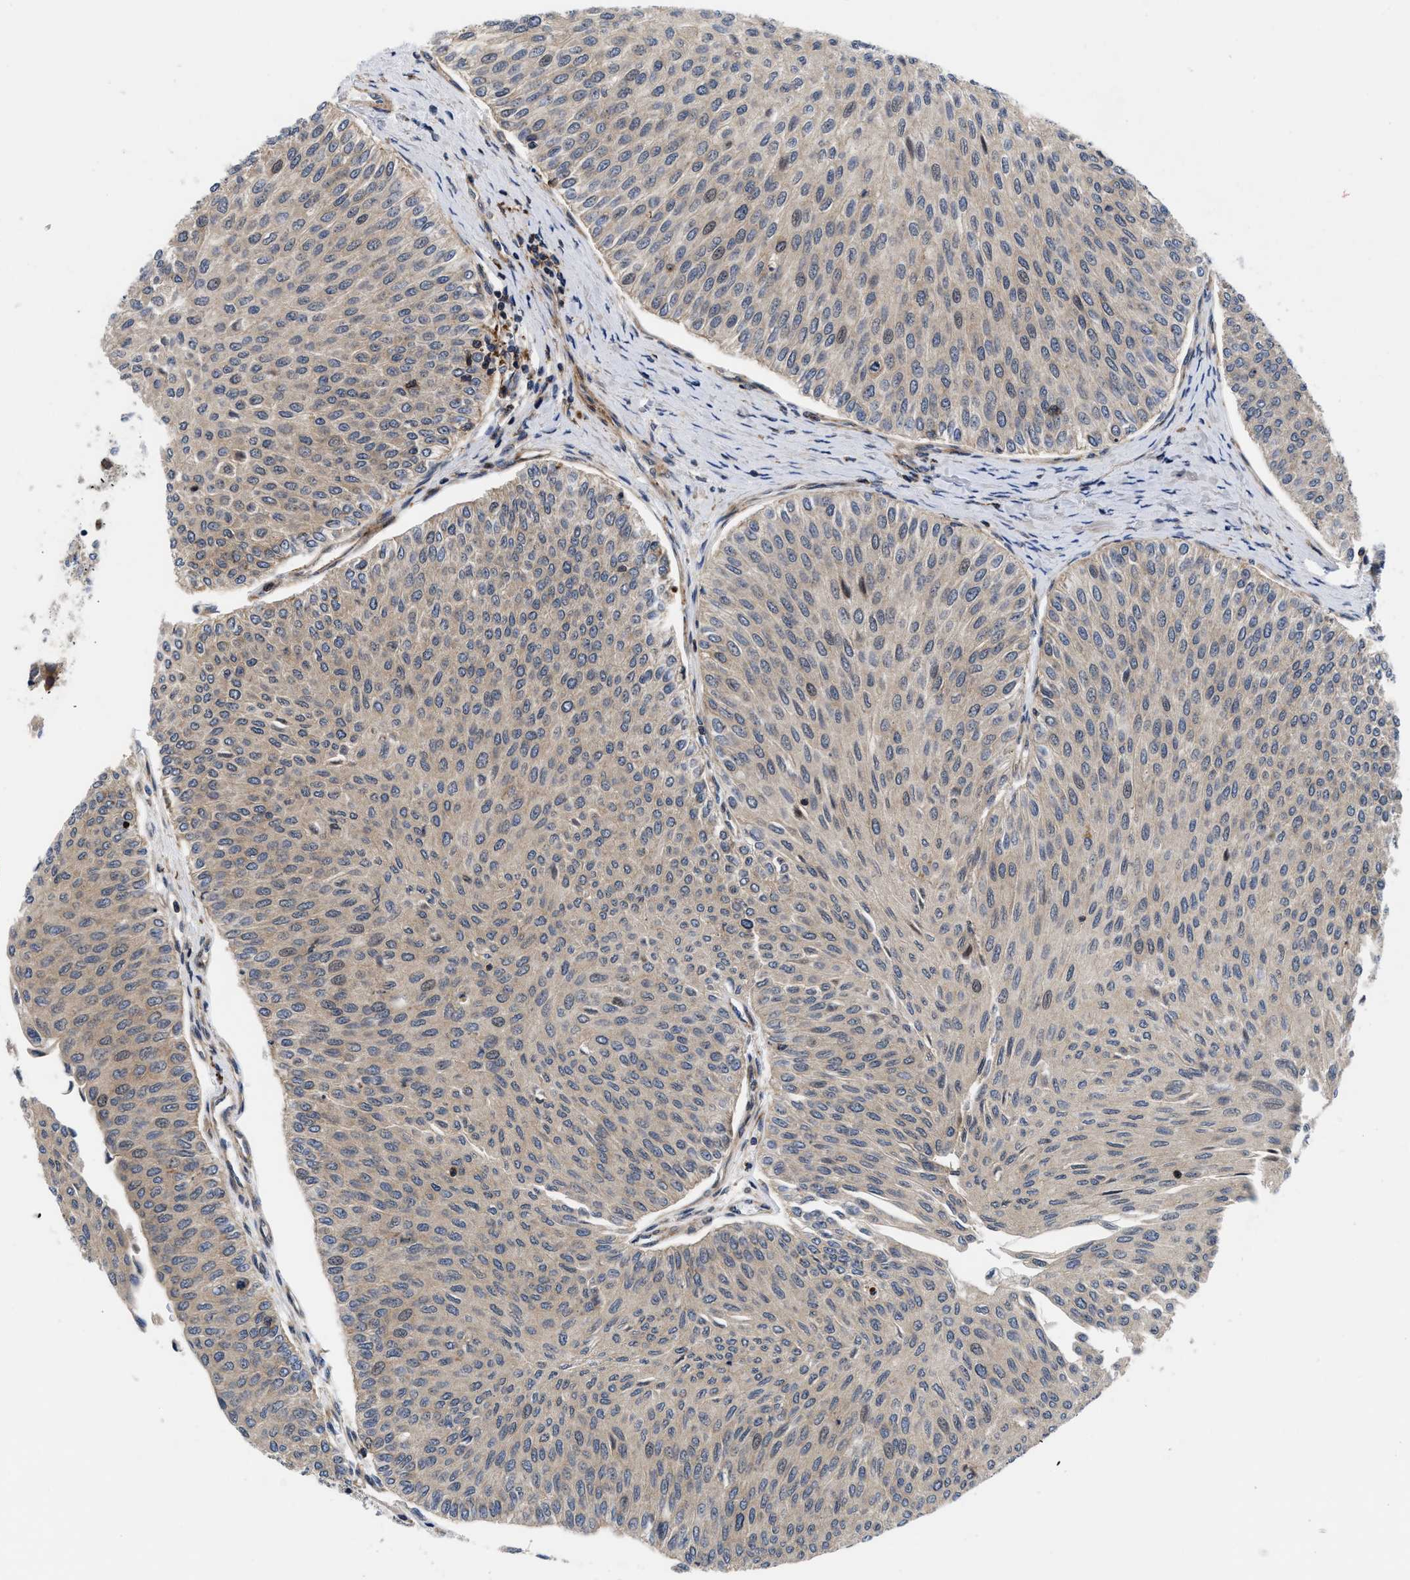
{"staining": {"intensity": "moderate", "quantity": "25%-75%", "location": "cytoplasmic/membranous"}, "tissue": "urothelial cancer", "cell_type": "Tumor cells", "image_type": "cancer", "snomed": [{"axis": "morphology", "description": "Urothelial carcinoma, Low grade"}, {"axis": "topography", "description": "Urinary bladder"}], "caption": "Protein analysis of urothelial cancer tissue exhibits moderate cytoplasmic/membranous staining in about 25%-75% of tumor cells.", "gene": "SPAST", "patient": {"sex": "male", "age": 78}}